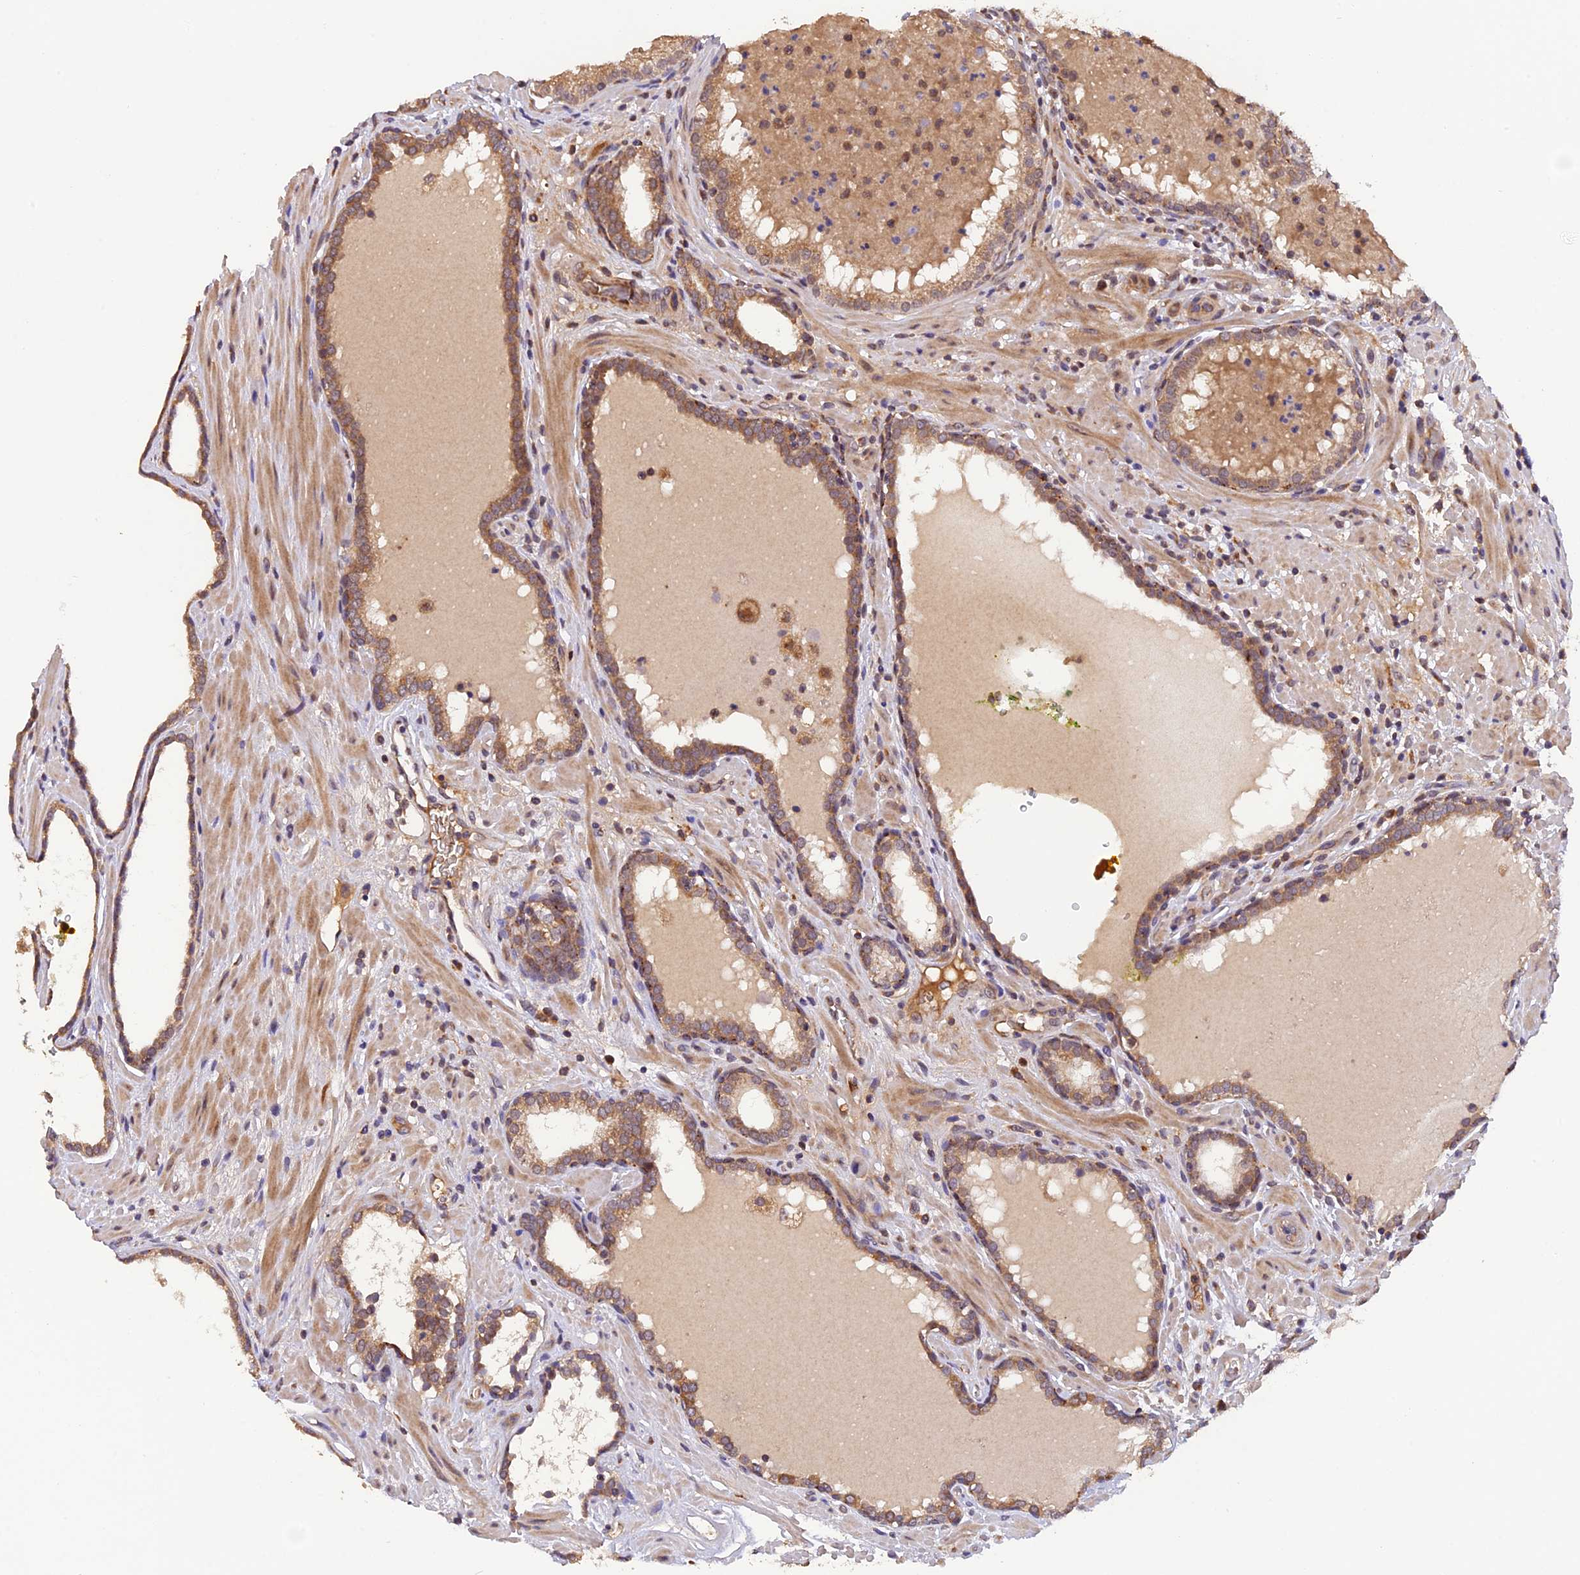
{"staining": {"intensity": "moderate", "quantity": ">75%", "location": "cytoplasmic/membranous"}, "tissue": "prostate cancer", "cell_type": "Tumor cells", "image_type": "cancer", "snomed": [{"axis": "morphology", "description": "Adenocarcinoma, High grade"}, {"axis": "topography", "description": "Prostate"}], "caption": "Prostate high-grade adenocarcinoma stained with DAB IHC displays medium levels of moderate cytoplasmic/membranous staining in about >75% of tumor cells.", "gene": "MNS1", "patient": {"sex": "male", "age": 71}}